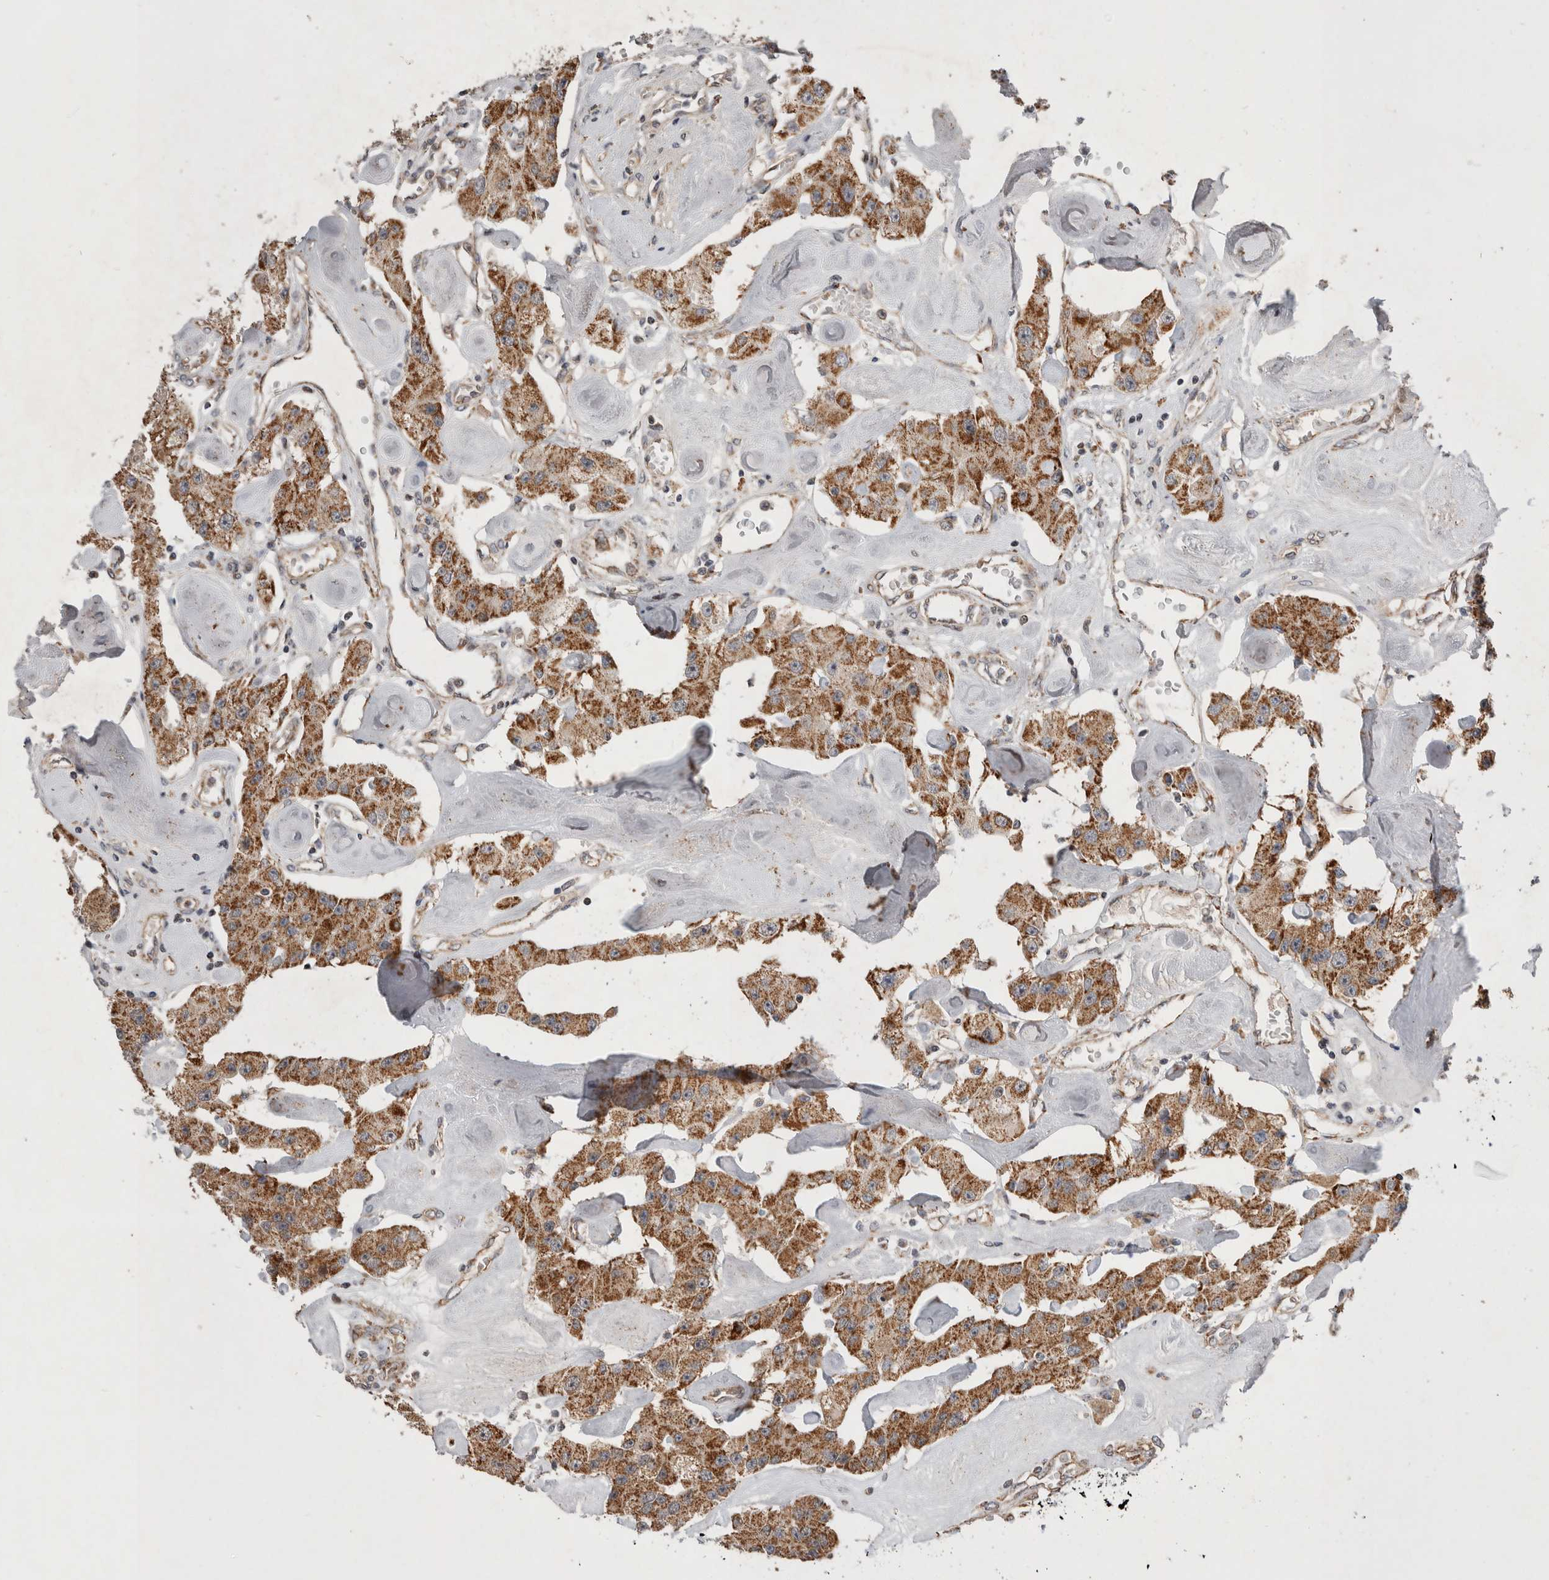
{"staining": {"intensity": "moderate", "quantity": ">75%", "location": "cytoplasmic/membranous"}, "tissue": "carcinoid", "cell_type": "Tumor cells", "image_type": "cancer", "snomed": [{"axis": "morphology", "description": "Carcinoid, malignant, NOS"}, {"axis": "topography", "description": "Pancreas"}], "caption": "Carcinoid stained with immunohistochemistry (IHC) shows moderate cytoplasmic/membranous positivity in about >75% of tumor cells.", "gene": "MRPL37", "patient": {"sex": "male", "age": 41}}